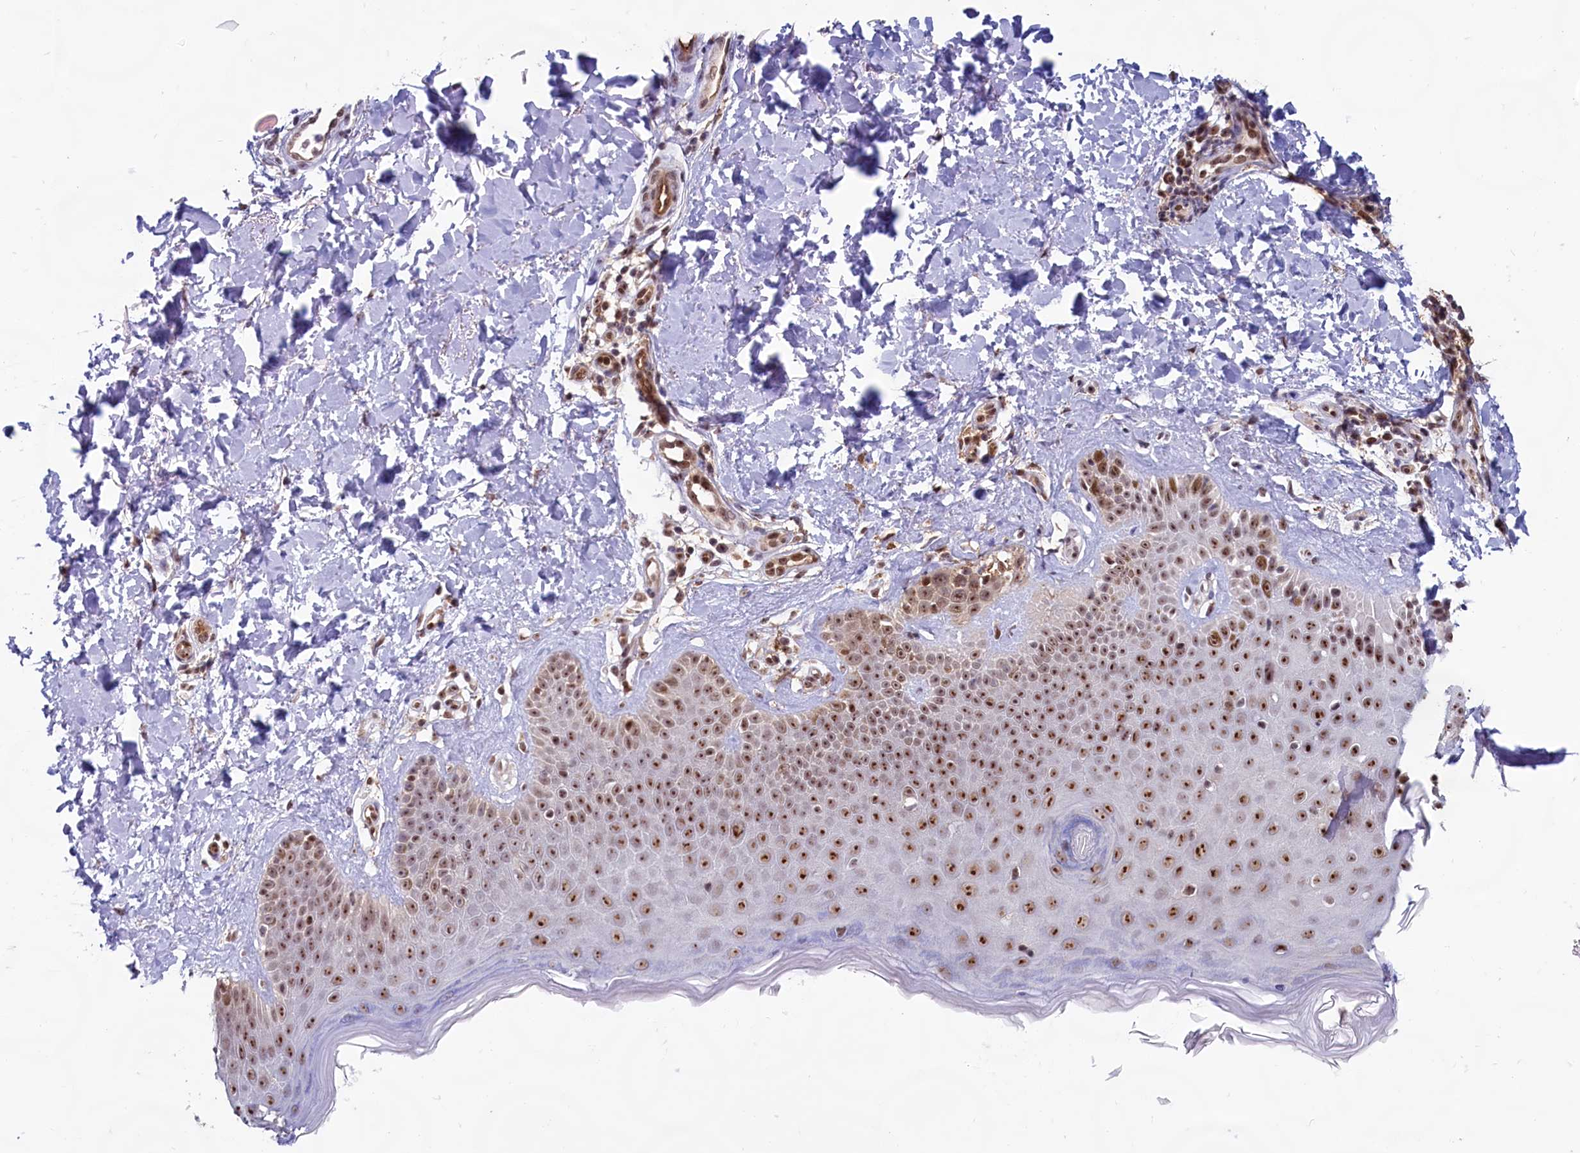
{"staining": {"intensity": "moderate", "quantity": ">75%", "location": "nuclear"}, "tissue": "skin", "cell_type": "Fibroblasts", "image_type": "normal", "snomed": [{"axis": "morphology", "description": "Normal tissue, NOS"}, {"axis": "topography", "description": "Skin"}], "caption": "IHC (DAB (3,3'-diaminobenzidine)) staining of benign human skin demonstrates moderate nuclear protein staining in about >75% of fibroblasts.", "gene": "C1D", "patient": {"sex": "male", "age": 52}}